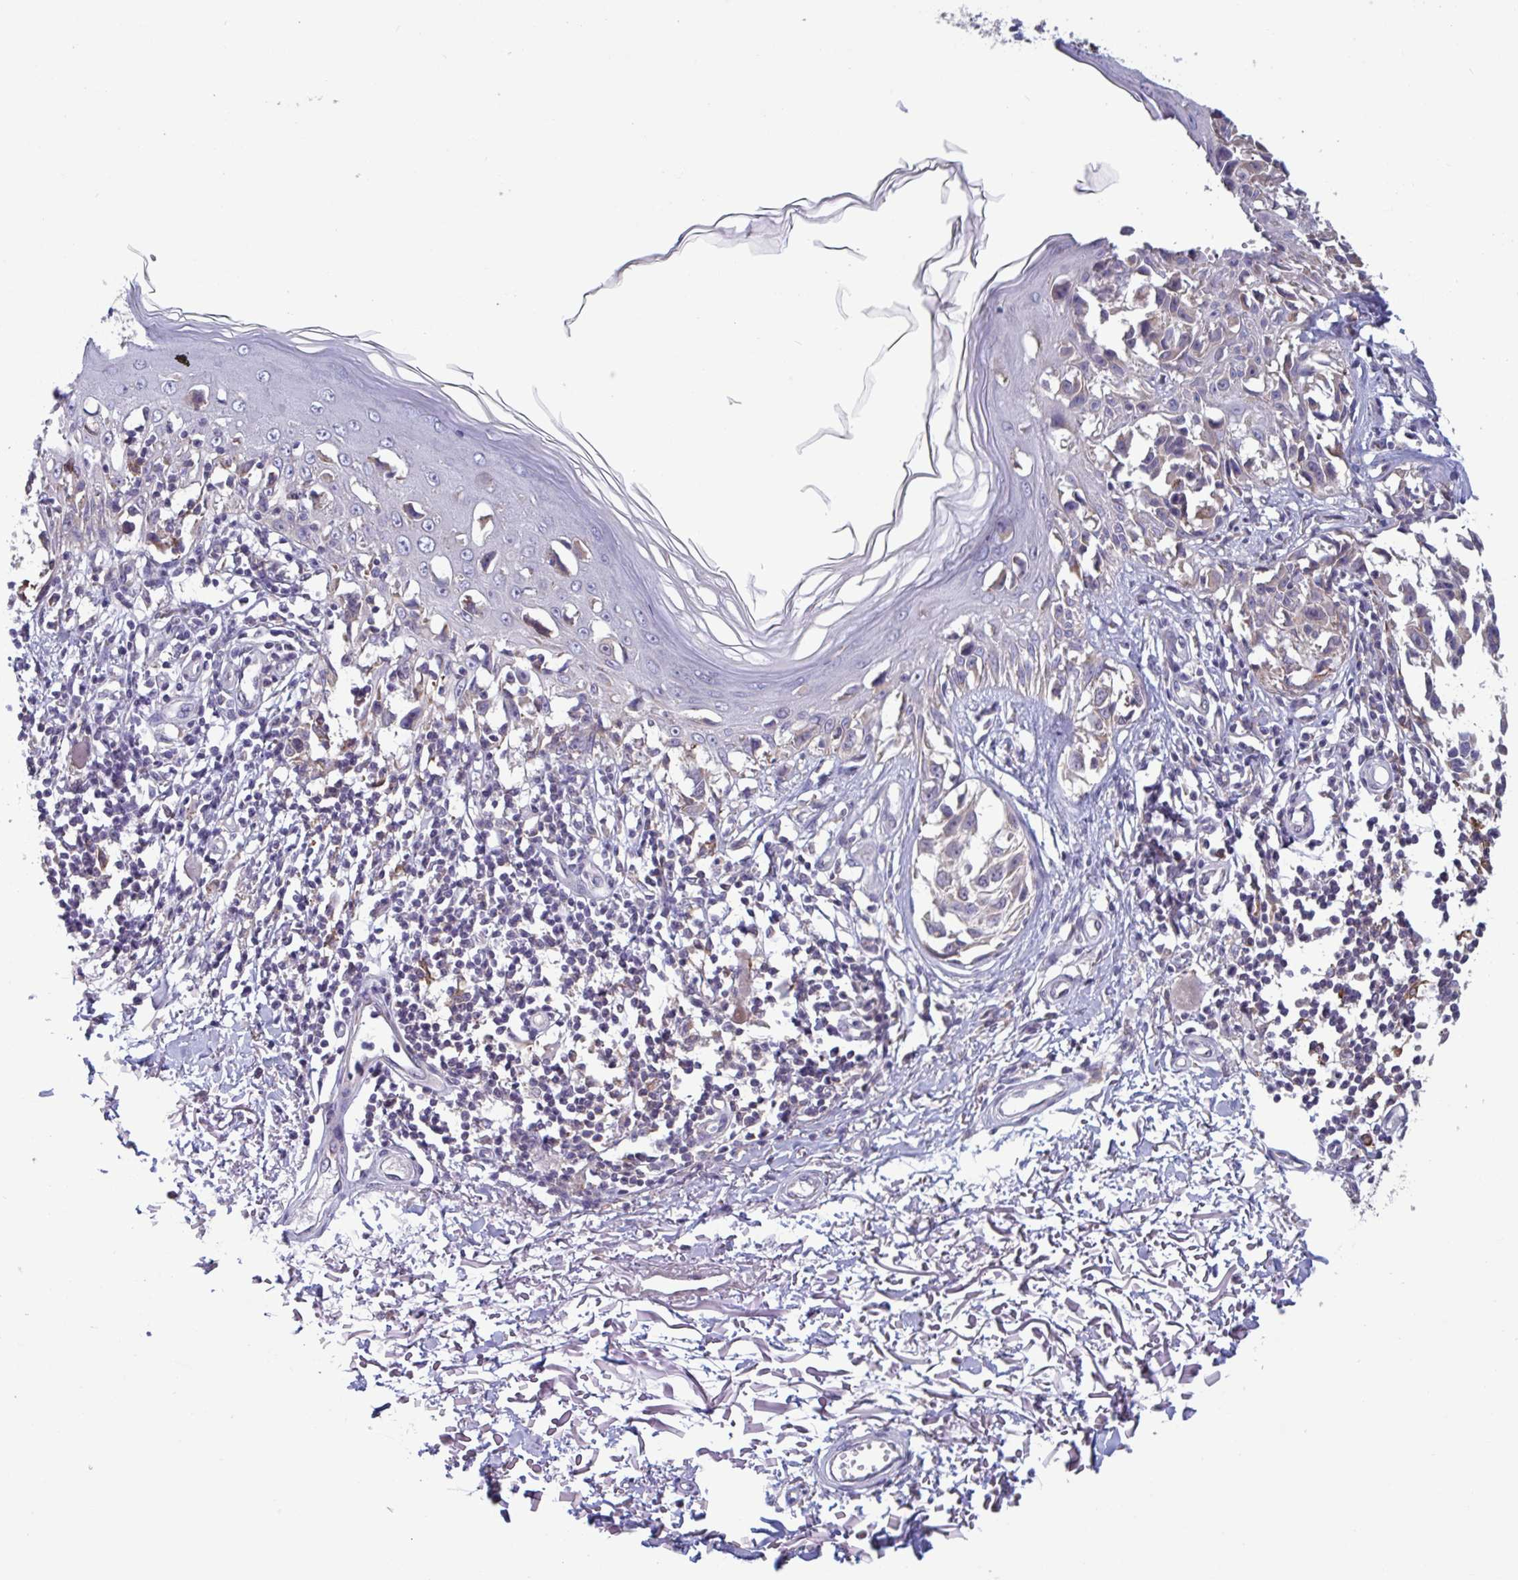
{"staining": {"intensity": "negative", "quantity": "none", "location": "none"}, "tissue": "melanoma", "cell_type": "Tumor cells", "image_type": "cancer", "snomed": [{"axis": "morphology", "description": "Malignant melanoma, NOS"}, {"axis": "topography", "description": "Skin"}], "caption": "Immunohistochemical staining of melanoma reveals no significant staining in tumor cells. (DAB (3,3'-diaminobenzidine) IHC visualized using brightfield microscopy, high magnification).", "gene": "CD1E", "patient": {"sex": "male", "age": 73}}